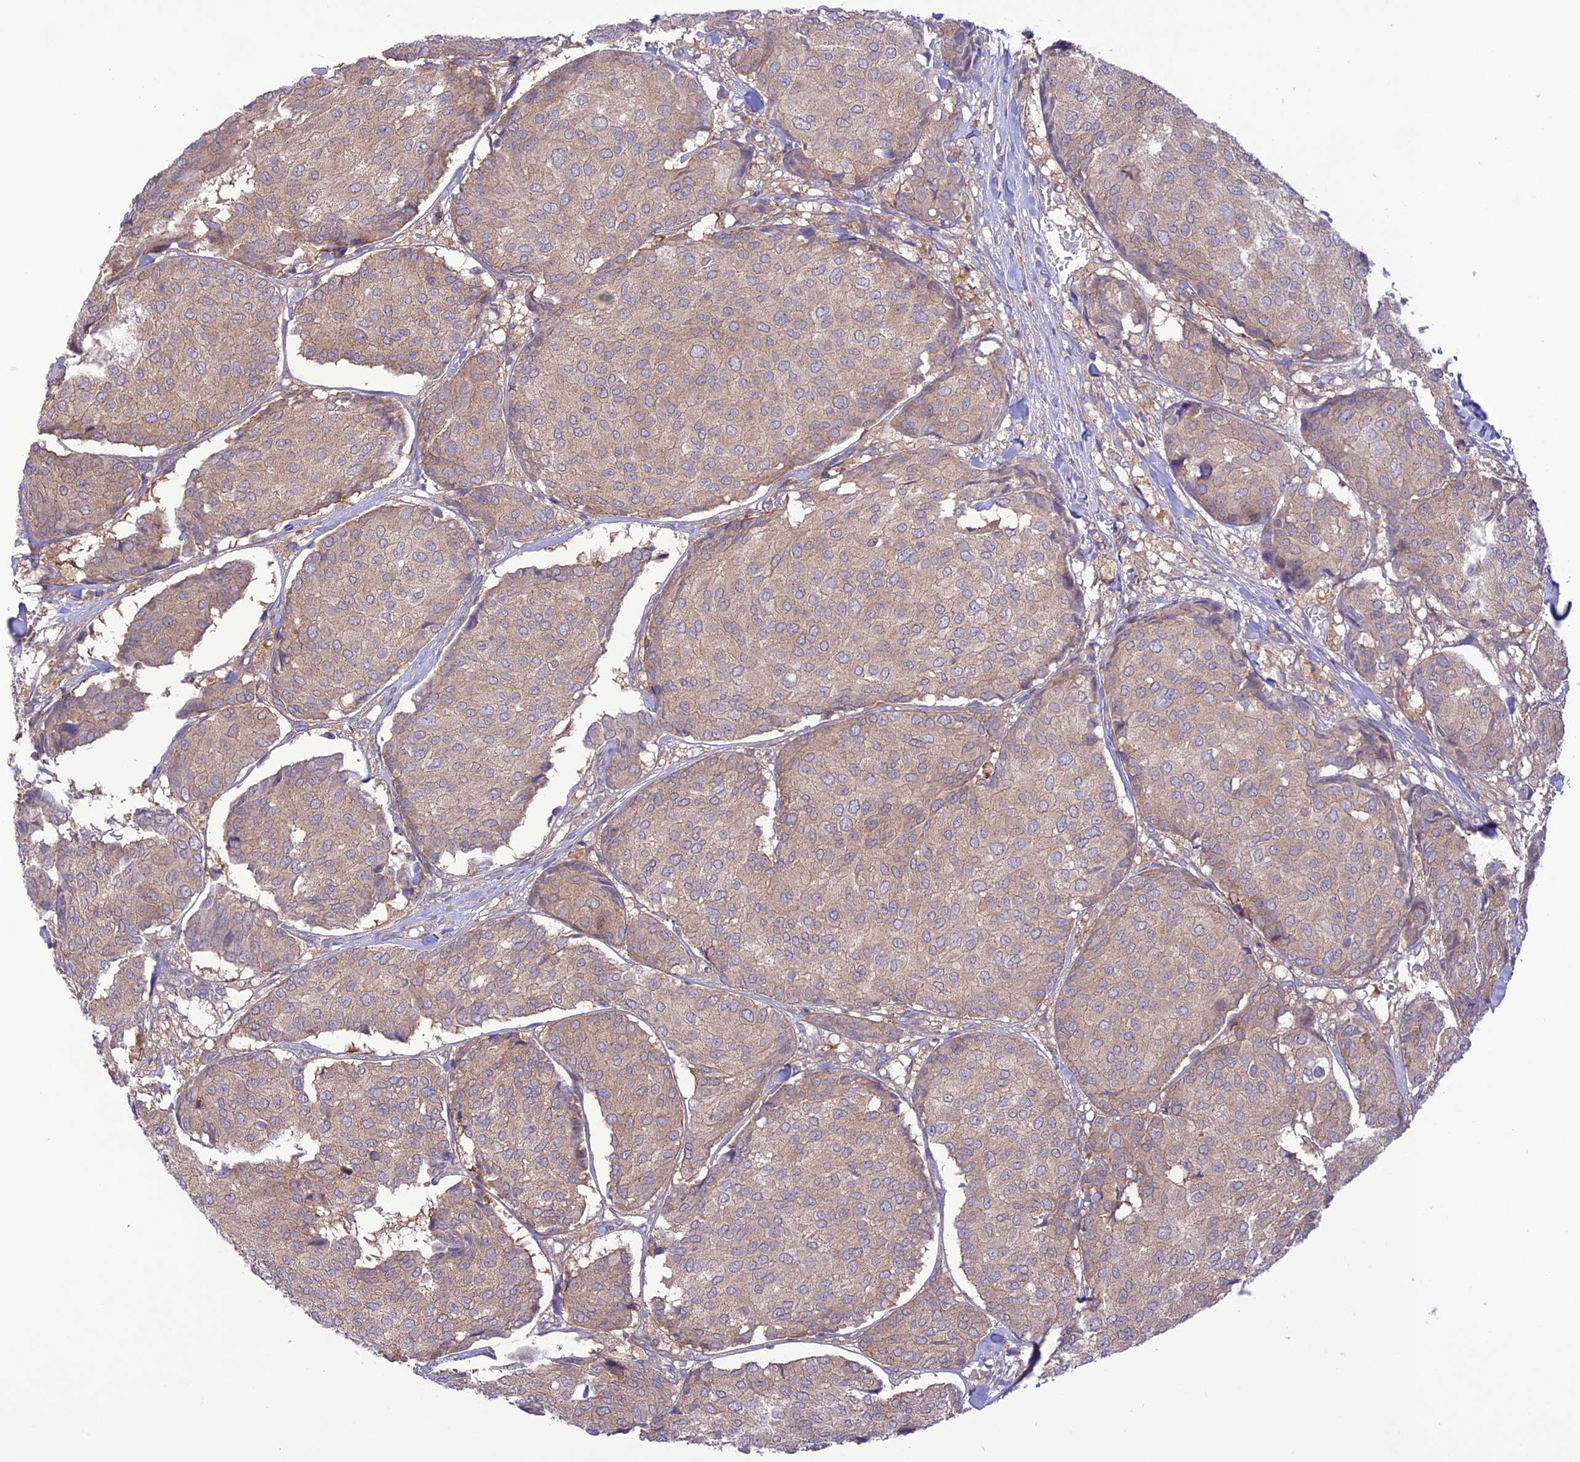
{"staining": {"intensity": "weak", "quantity": ">75%", "location": "cytoplasmic/membranous"}, "tissue": "breast cancer", "cell_type": "Tumor cells", "image_type": "cancer", "snomed": [{"axis": "morphology", "description": "Duct carcinoma"}, {"axis": "topography", "description": "Breast"}], "caption": "Breast cancer stained for a protein (brown) displays weak cytoplasmic/membranous positive expression in about >75% of tumor cells.", "gene": "FCHSD1", "patient": {"sex": "female", "age": 75}}